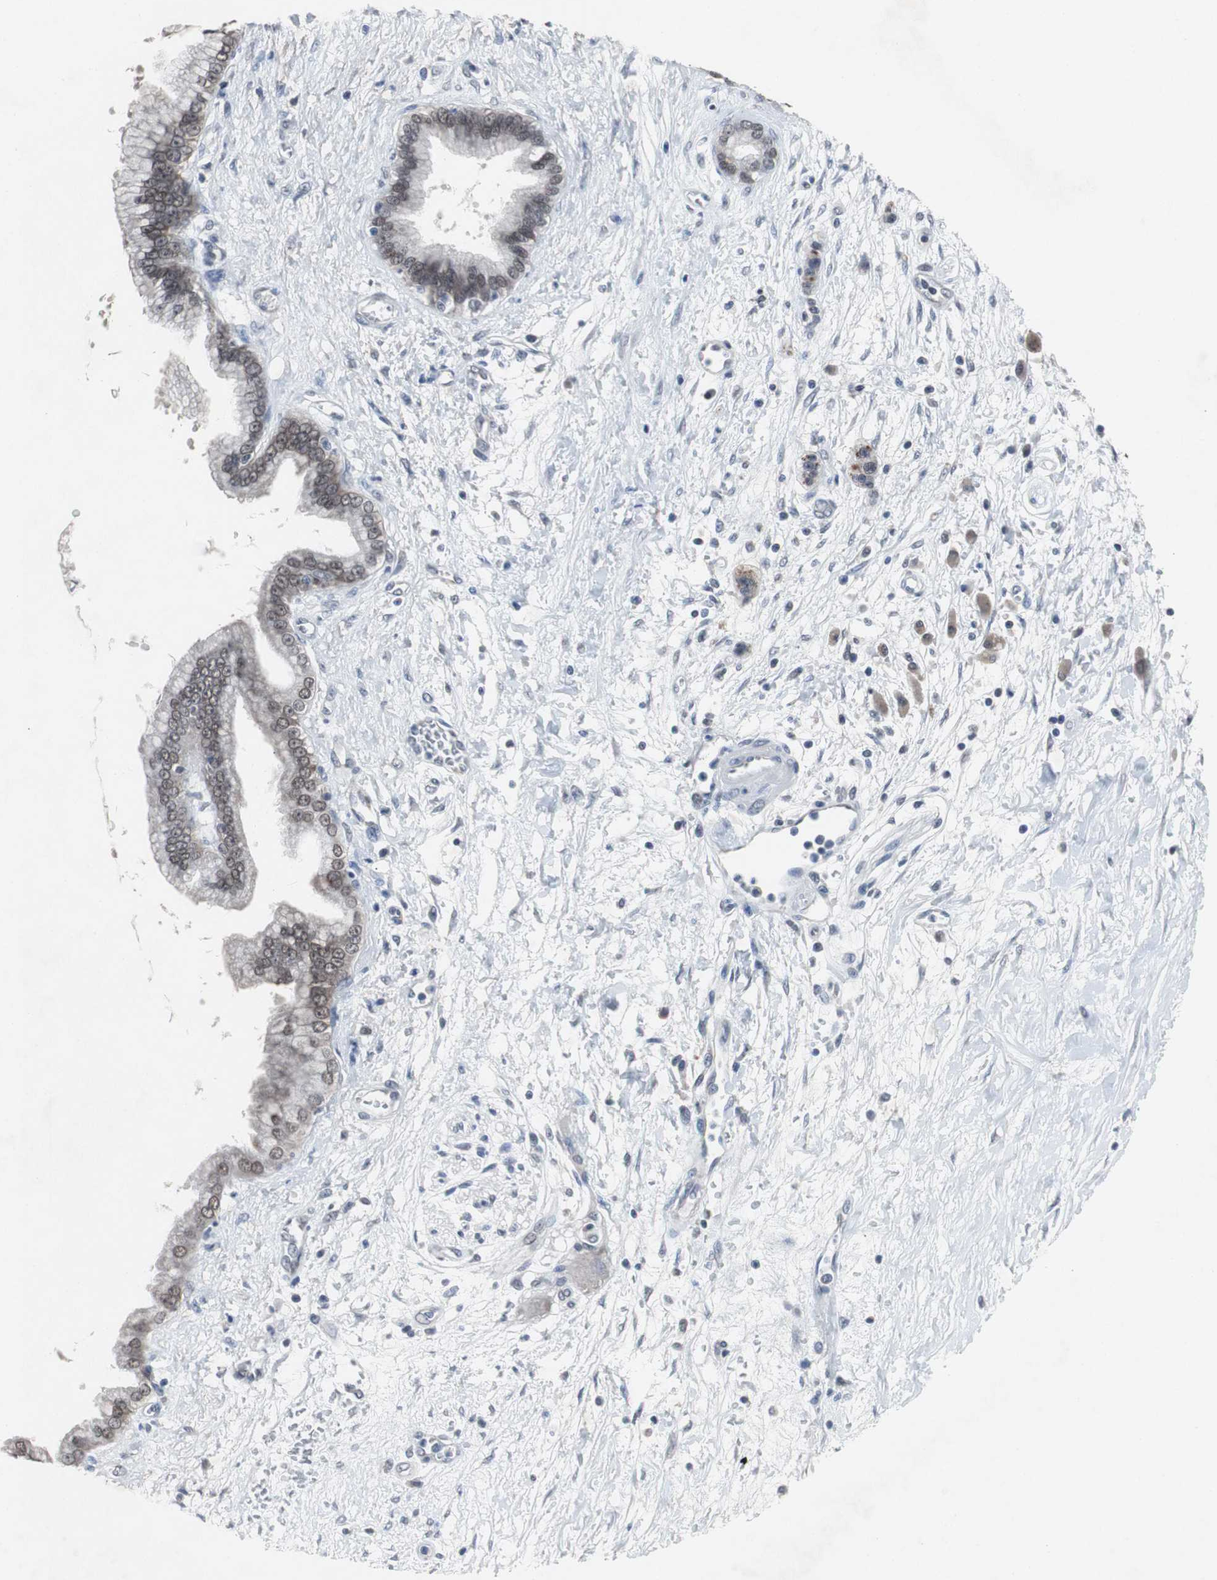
{"staining": {"intensity": "moderate", "quantity": ">75%", "location": "nuclear"}, "tissue": "pancreatic cancer", "cell_type": "Tumor cells", "image_type": "cancer", "snomed": [{"axis": "morphology", "description": "Adenocarcinoma, NOS"}, {"axis": "topography", "description": "Pancreas"}], "caption": "Tumor cells display medium levels of moderate nuclear expression in approximately >75% of cells in pancreatic cancer. (IHC, brightfield microscopy, high magnification).", "gene": "RBM47", "patient": {"sex": "male", "age": 59}}